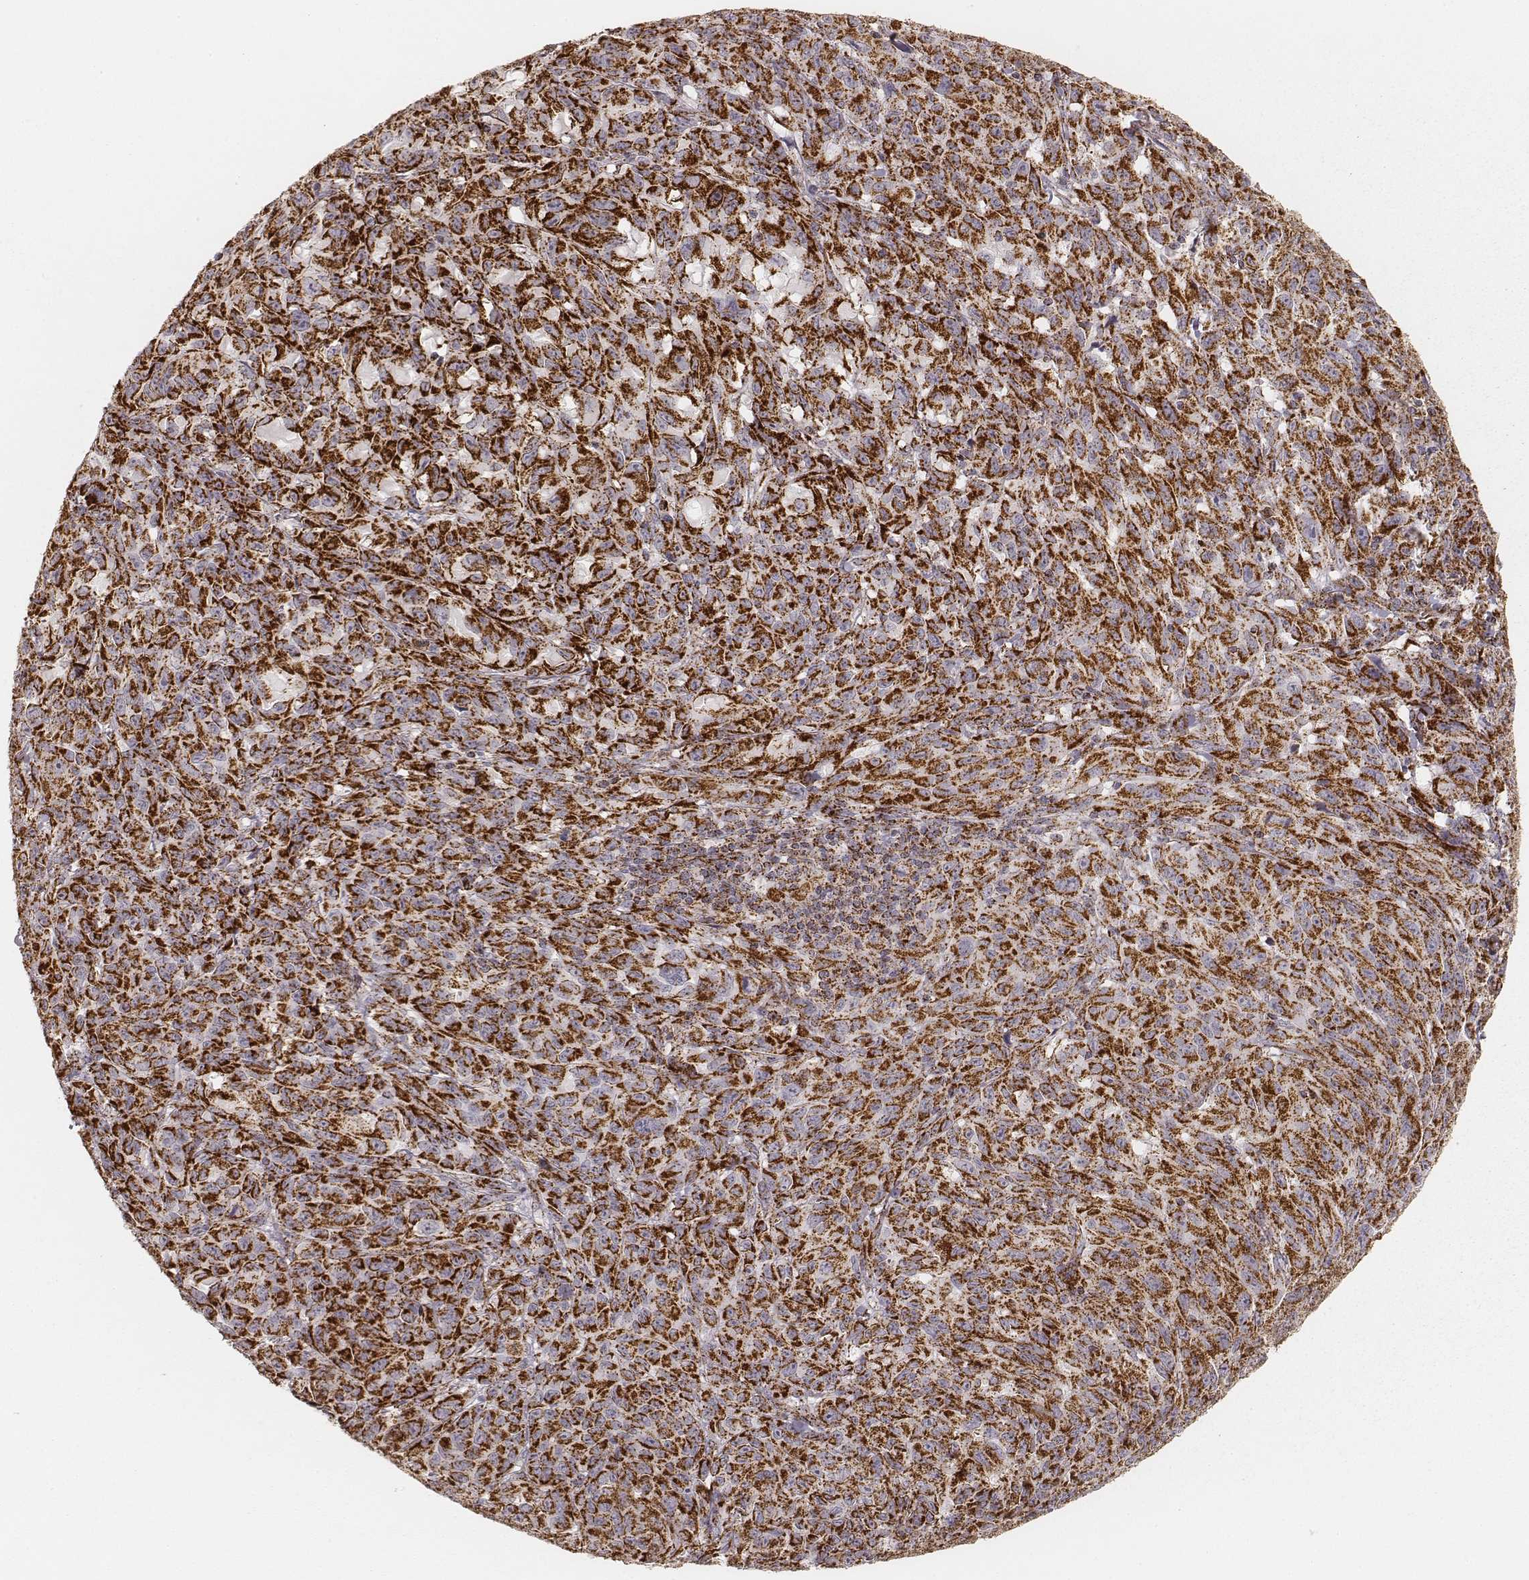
{"staining": {"intensity": "strong", "quantity": ">75%", "location": "cytoplasmic/membranous"}, "tissue": "melanoma", "cell_type": "Tumor cells", "image_type": "cancer", "snomed": [{"axis": "morphology", "description": "Malignant melanoma, NOS"}, {"axis": "topography", "description": "Vulva, labia, clitoris and Bartholin´s gland, NO"}], "caption": "Malignant melanoma stained with IHC shows strong cytoplasmic/membranous expression in about >75% of tumor cells.", "gene": "CS", "patient": {"sex": "female", "age": 75}}